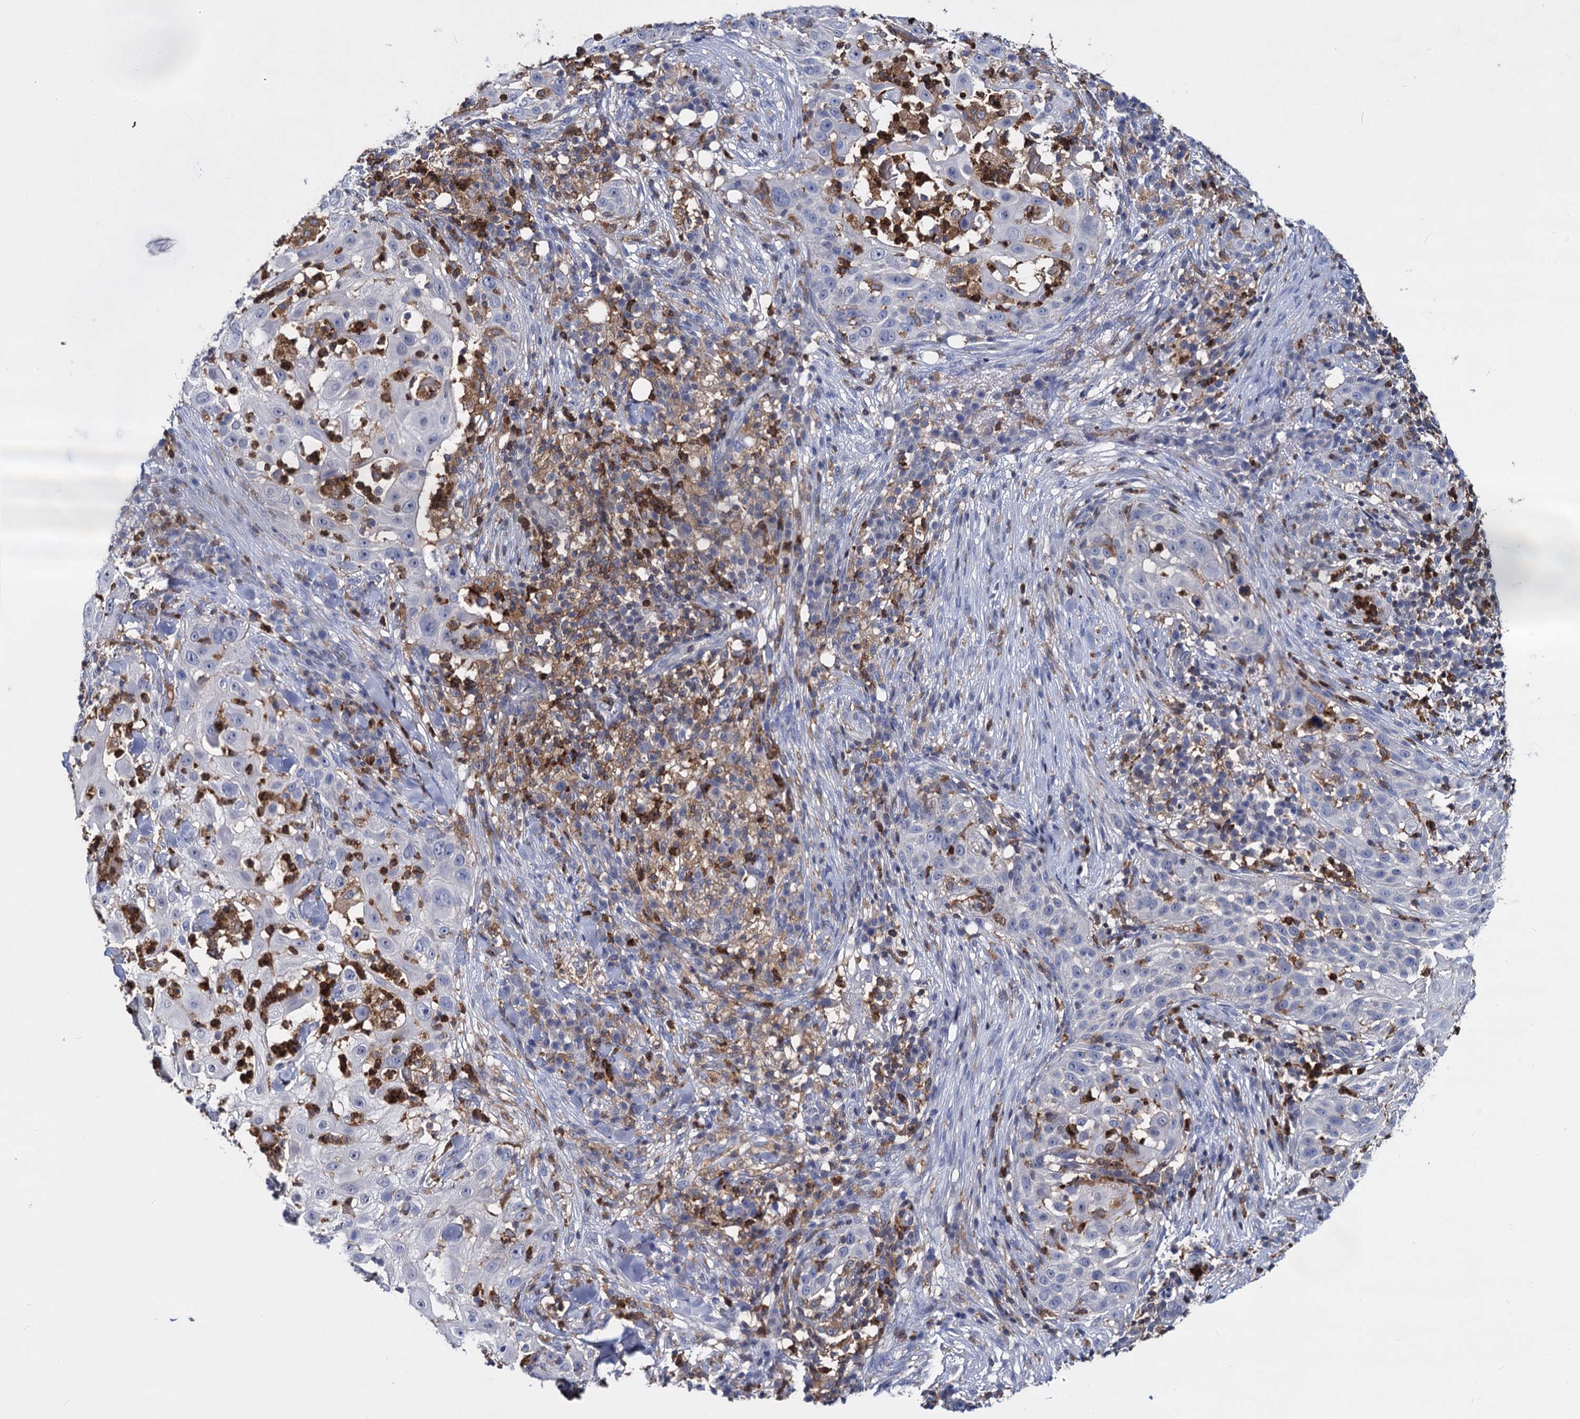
{"staining": {"intensity": "negative", "quantity": "none", "location": "none"}, "tissue": "skin cancer", "cell_type": "Tumor cells", "image_type": "cancer", "snomed": [{"axis": "morphology", "description": "Squamous cell carcinoma, NOS"}, {"axis": "topography", "description": "Skin"}], "caption": "Squamous cell carcinoma (skin) stained for a protein using IHC demonstrates no positivity tumor cells.", "gene": "RHOG", "patient": {"sex": "female", "age": 44}}